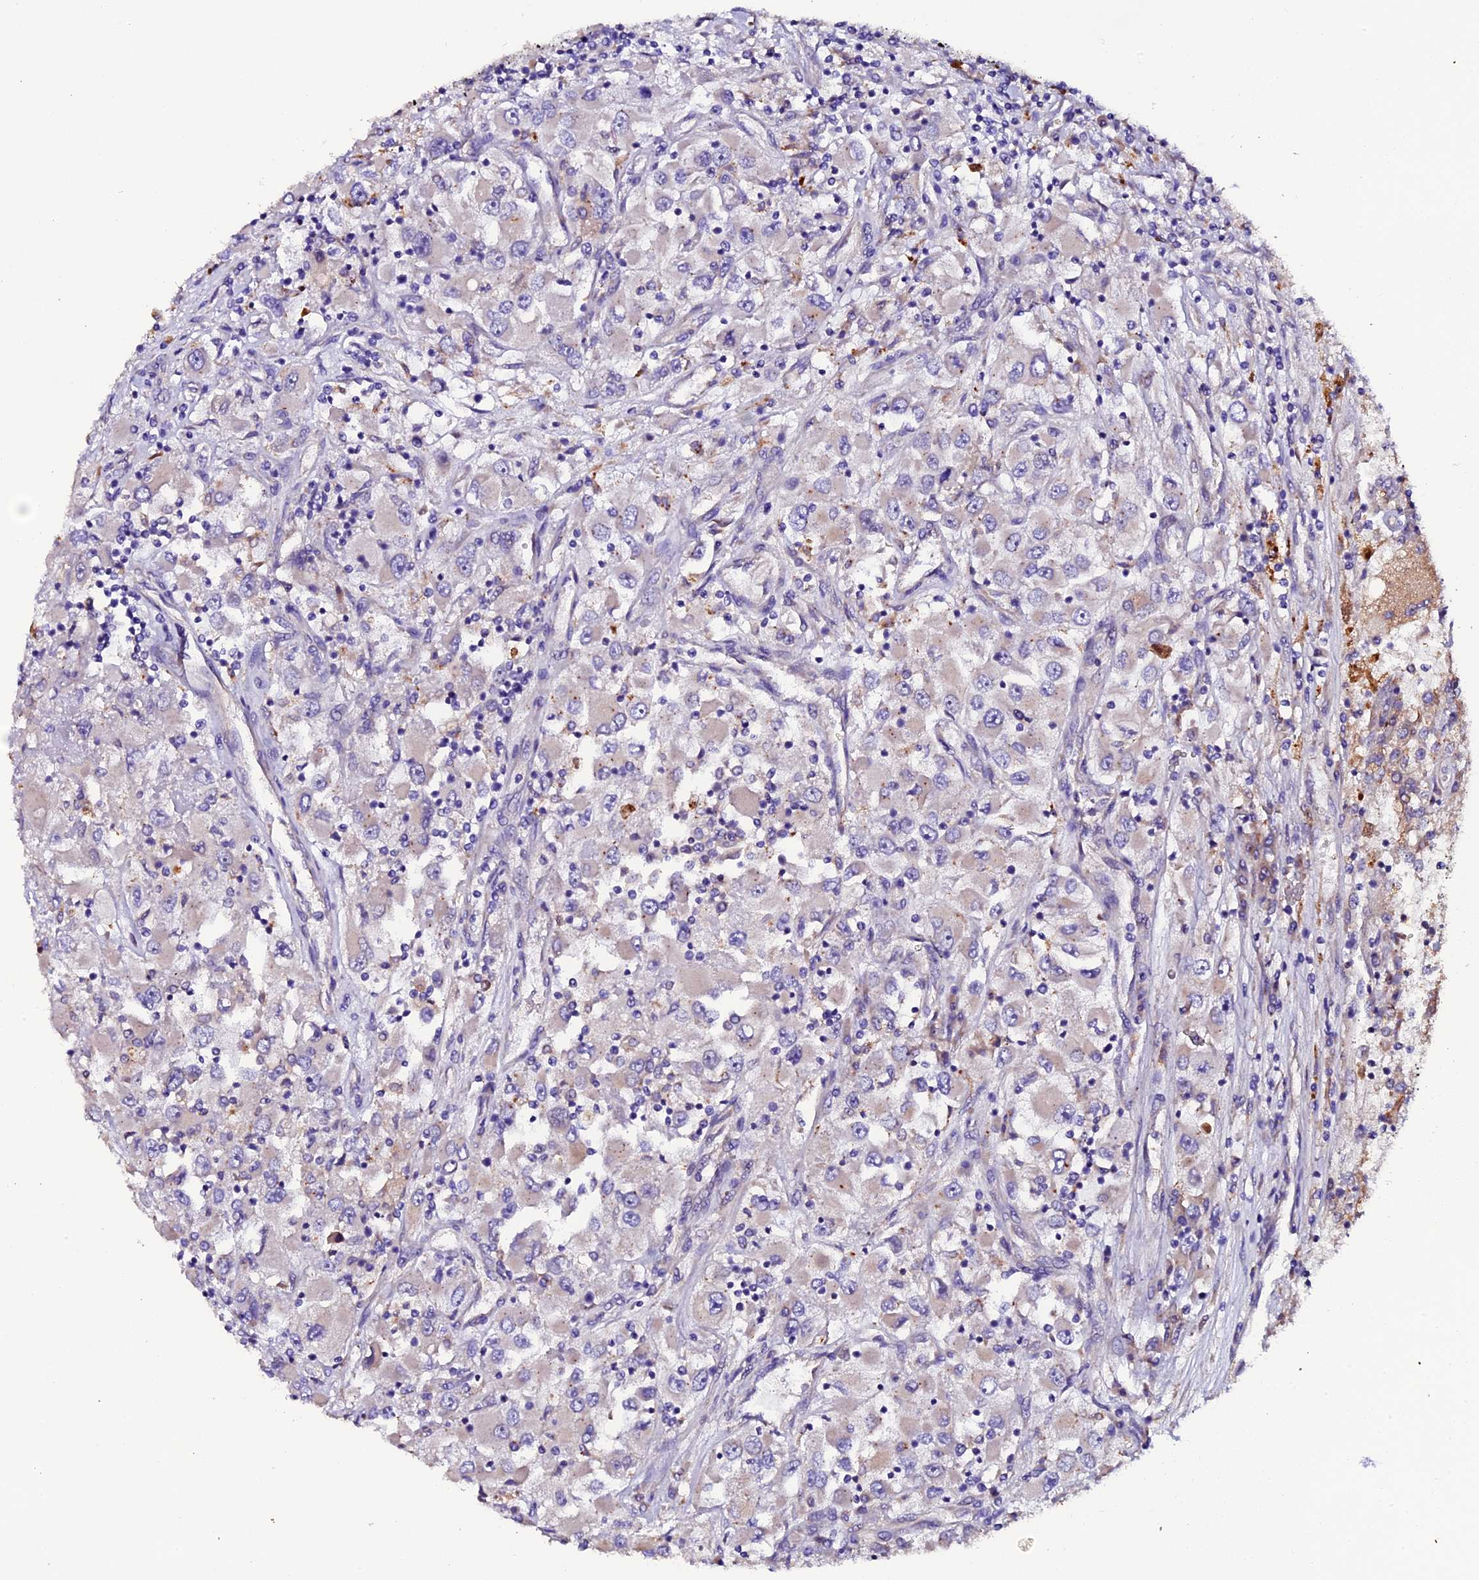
{"staining": {"intensity": "negative", "quantity": "none", "location": "none"}, "tissue": "renal cancer", "cell_type": "Tumor cells", "image_type": "cancer", "snomed": [{"axis": "morphology", "description": "Adenocarcinoma, NOS"}, {"axis": "topography", "description": "Kidney"}], "caption": "High power microscopy micrograph of an immunohistochemistry histopathology image of adenocarcinoma (renal), revealing no significant positivity in tumor cells.", "gene": "CLN5", "patient": {"sex": "female", "age": 52}}